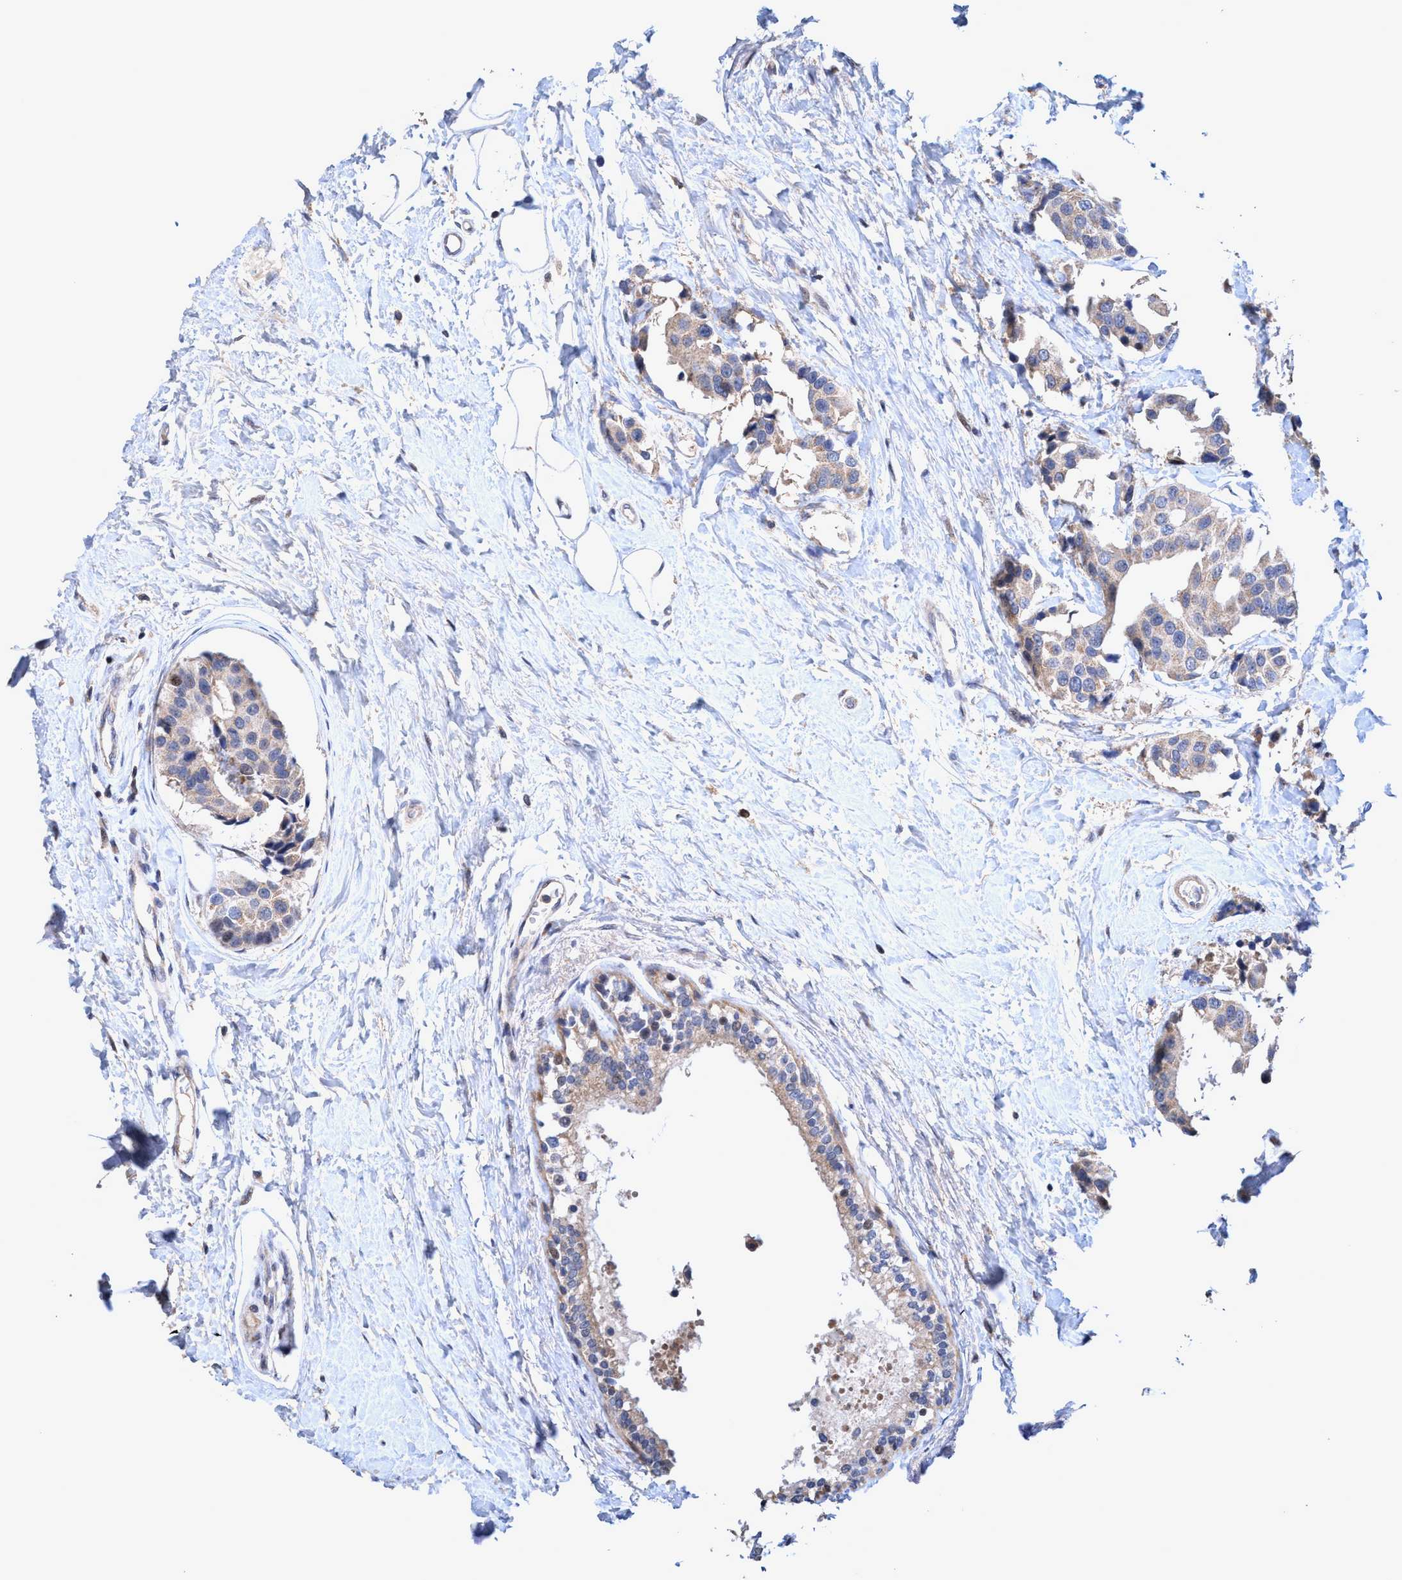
{"staining": {"intensity": "weak", "quantity": ">75%", "location": "cytoplasmic/membranous"}, "tissue": "breast cancer", "cell_type": "Tumor cells", "image_type": "cancer", "snomed": [{"axis": "morphology", "description": "Normal tissue, NOS"}, {"axis": "morphology", "description": "Duct carcinoma"}, {"axis": "topography", "description": "Breast"}], "caption": "Breast intraductal carcinoma stained with immunohistochemistry (IHC) shows weak cytoplasmic/membranous staining in about >75% of tumor cells.", "gene": "ZNF677", "patient": {"sex": "female", "age": 39}}